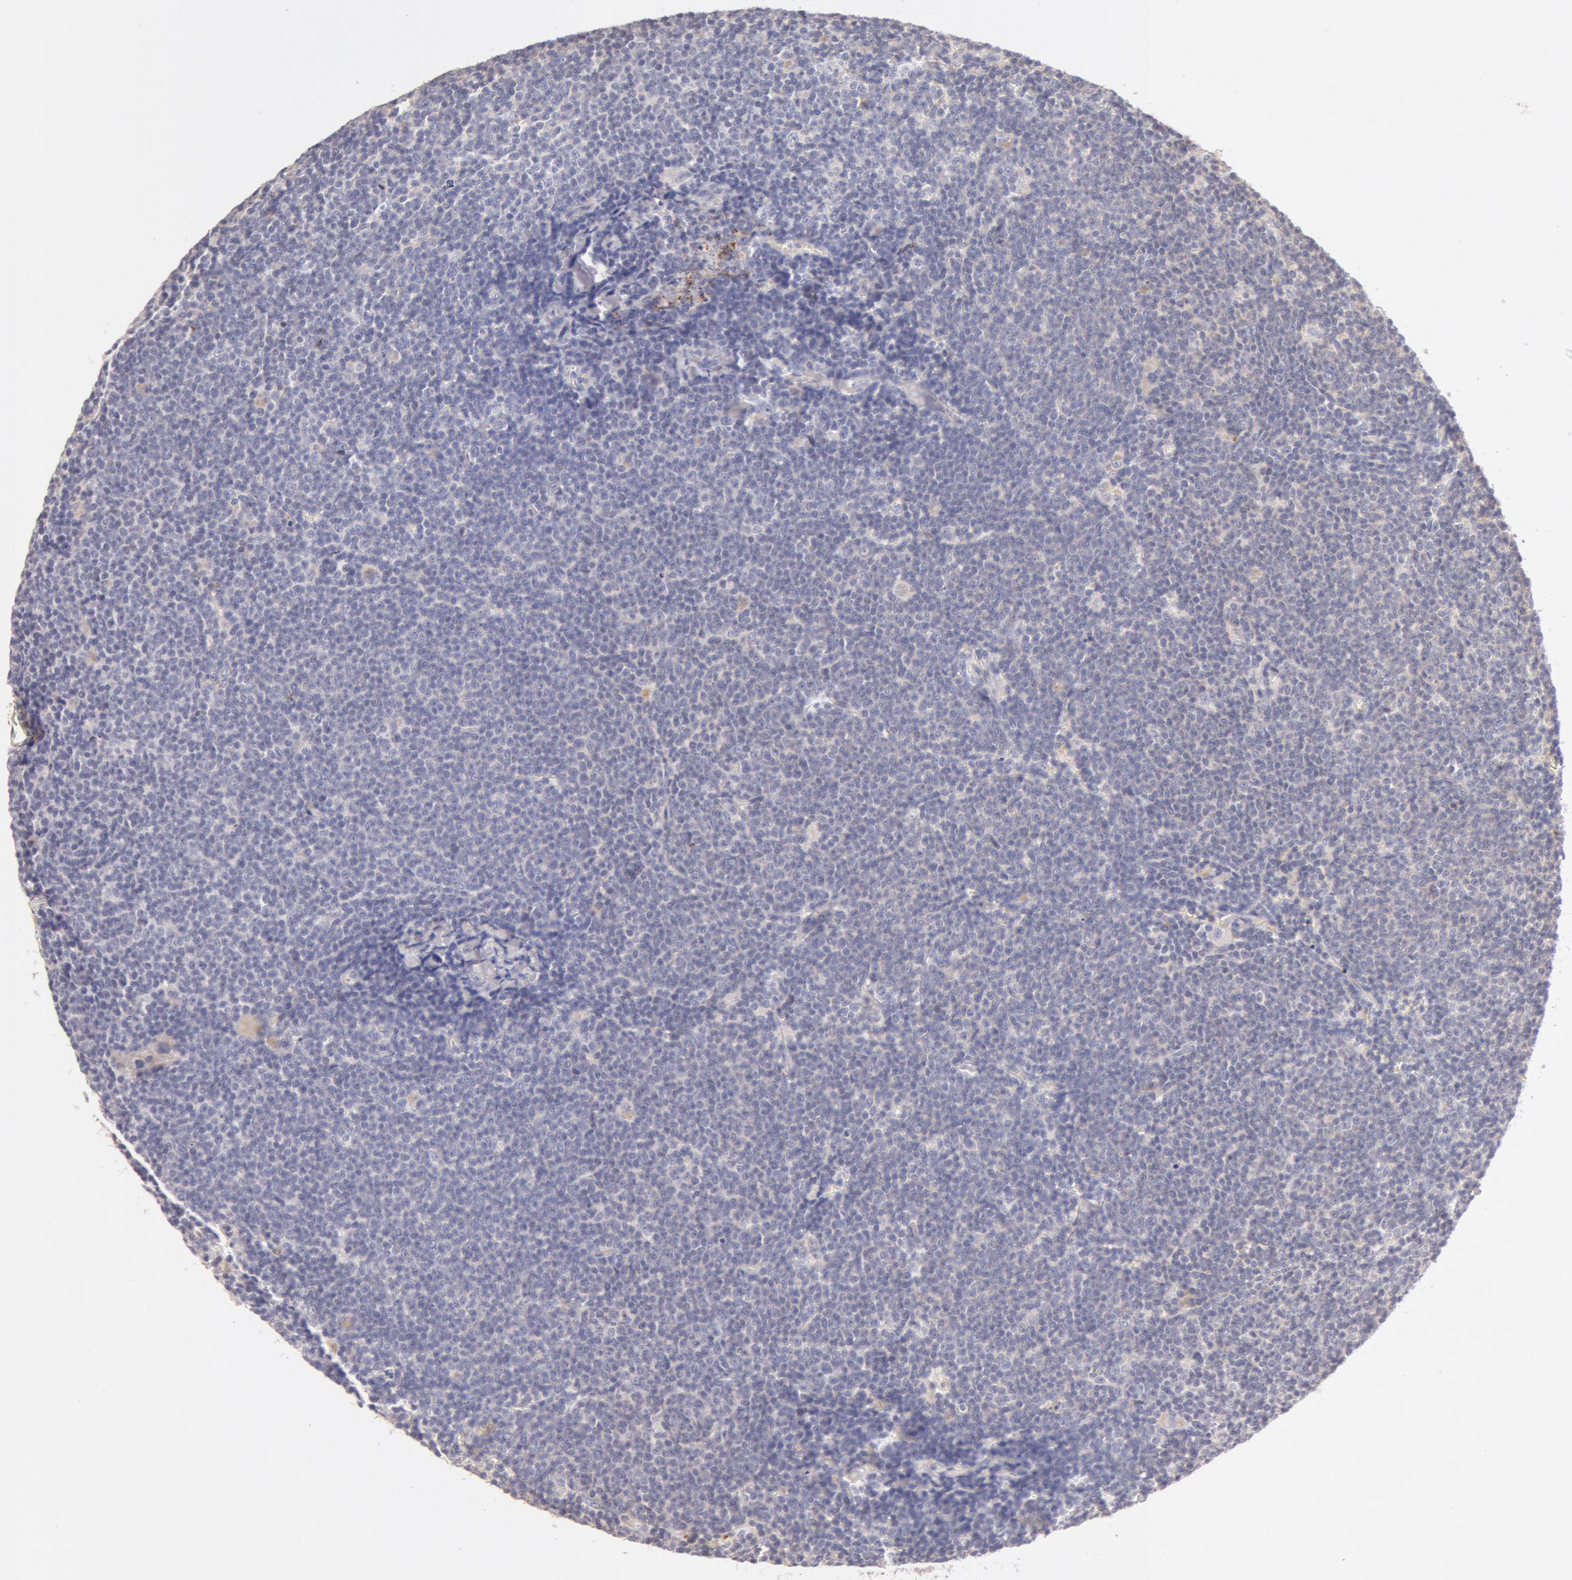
{"staining": {"intensity": "negative", "quantity": "none", "location": "none"}, "tissue": "lymphoma", "cell_type": "Tumor cells", "image_type": "cancer", "snomed": [{"axis": "morphology", "description": "Malignant lymphoma, non-Hodgkin's type, Low grade"}, {"axis": "topography", "description": "Lymph node"}], "caption": "High magnification brightfield microscopy of lymphoma stained with DAB (brown) and counterstained with hematoxylin (blue): tumor cells show no significant positivity.", "gene": "GC", "patient": {"sex": "male", "age": 65}}